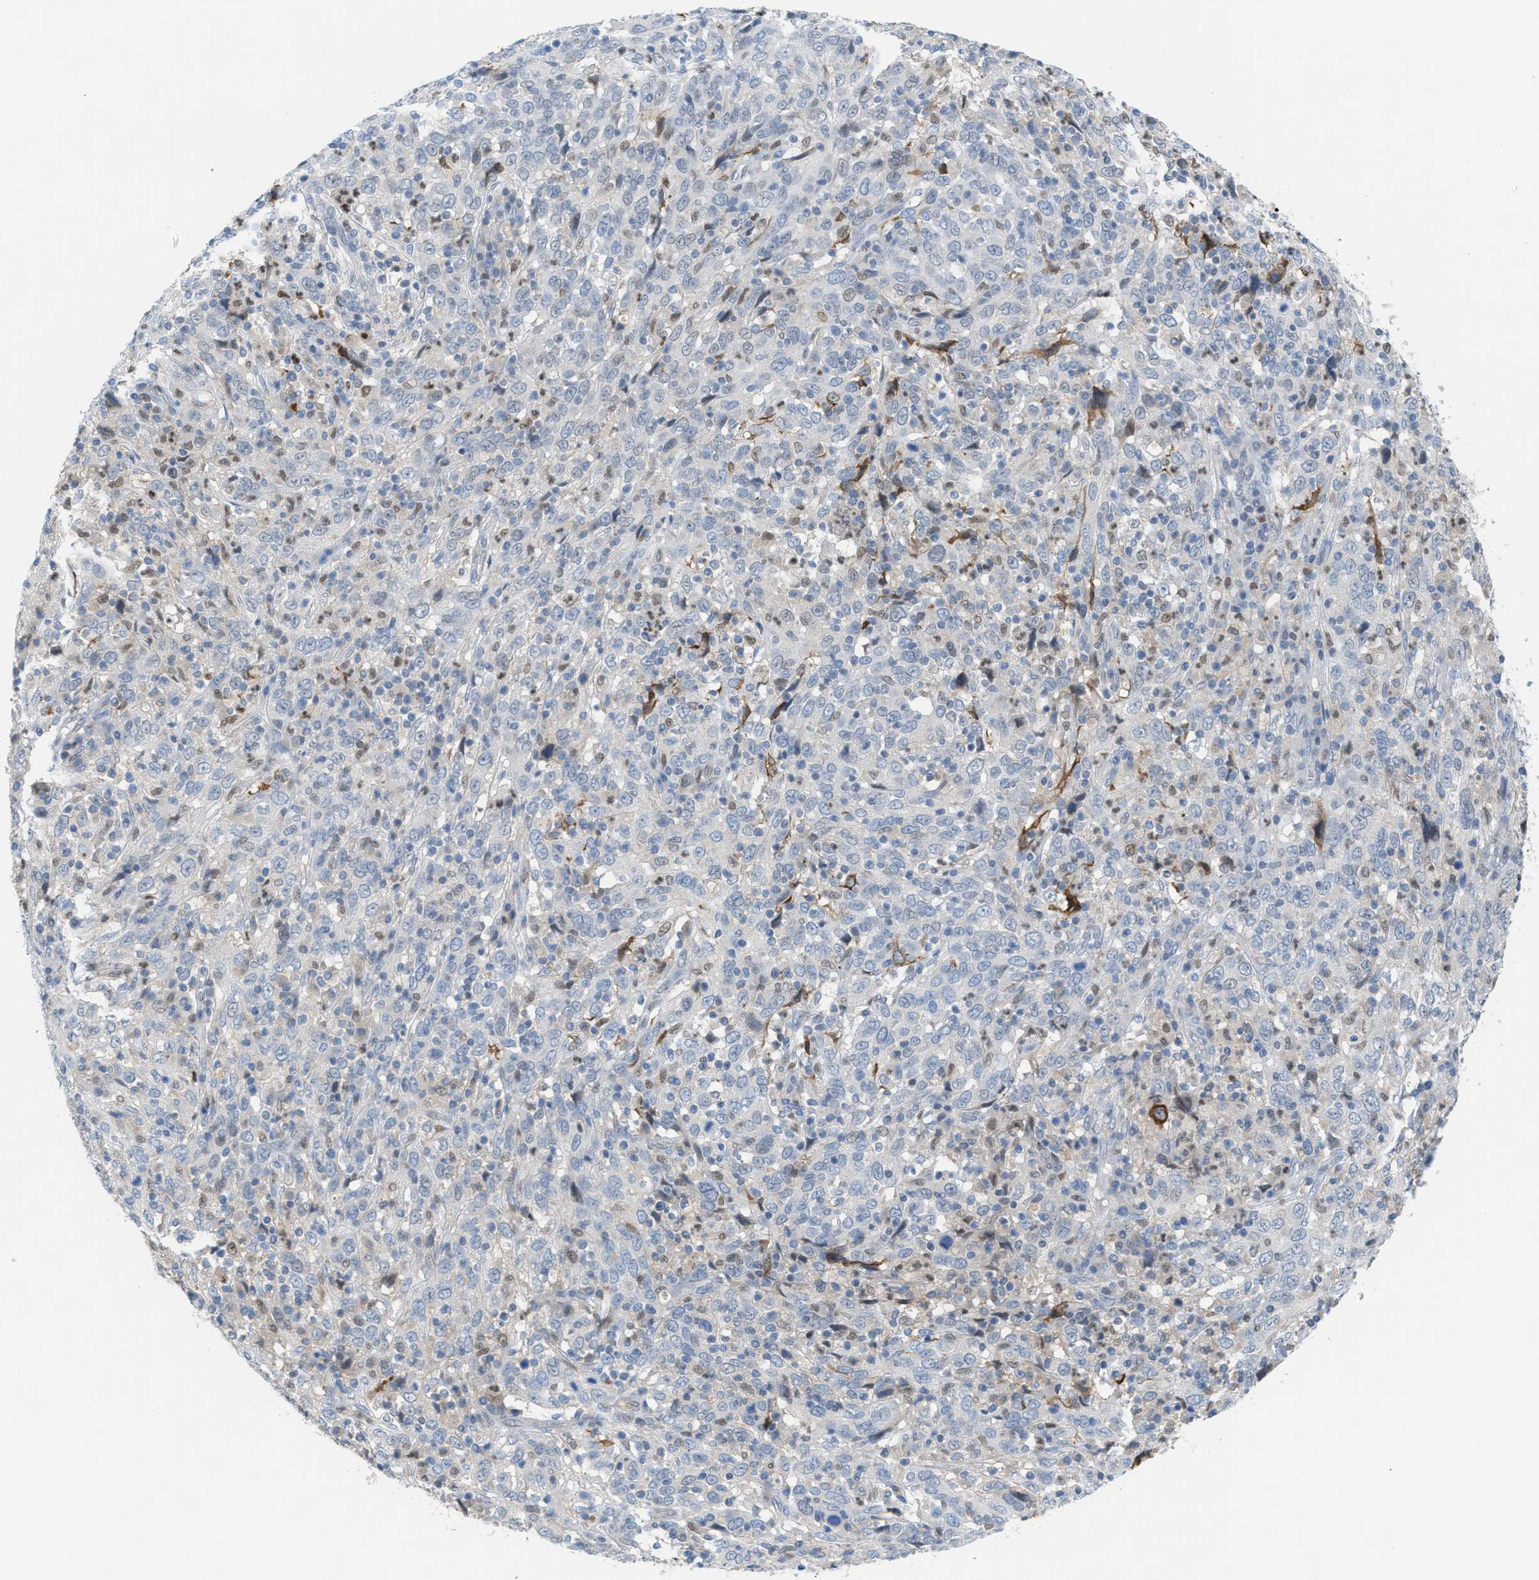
{"staining": {"intensity": "negative", "quantity": "none", "location": "none"}, "tissue": "cervical cancer", "cell_type": "Tumor cells", "image_type": "cancer", "snomed": [{"axis": "morphology", "description": "Squamous cell carcinoma, NOS"}, {"axis": "topography", "description": "Cervix"}], "caption": "IHC micrograph of squamous cell carcinoma (cervical) stained for a protein (brown), which reveals no staining in tumor cells.", "gene": "PPM1D", "patient": {"sex": "female", "age": 46}}